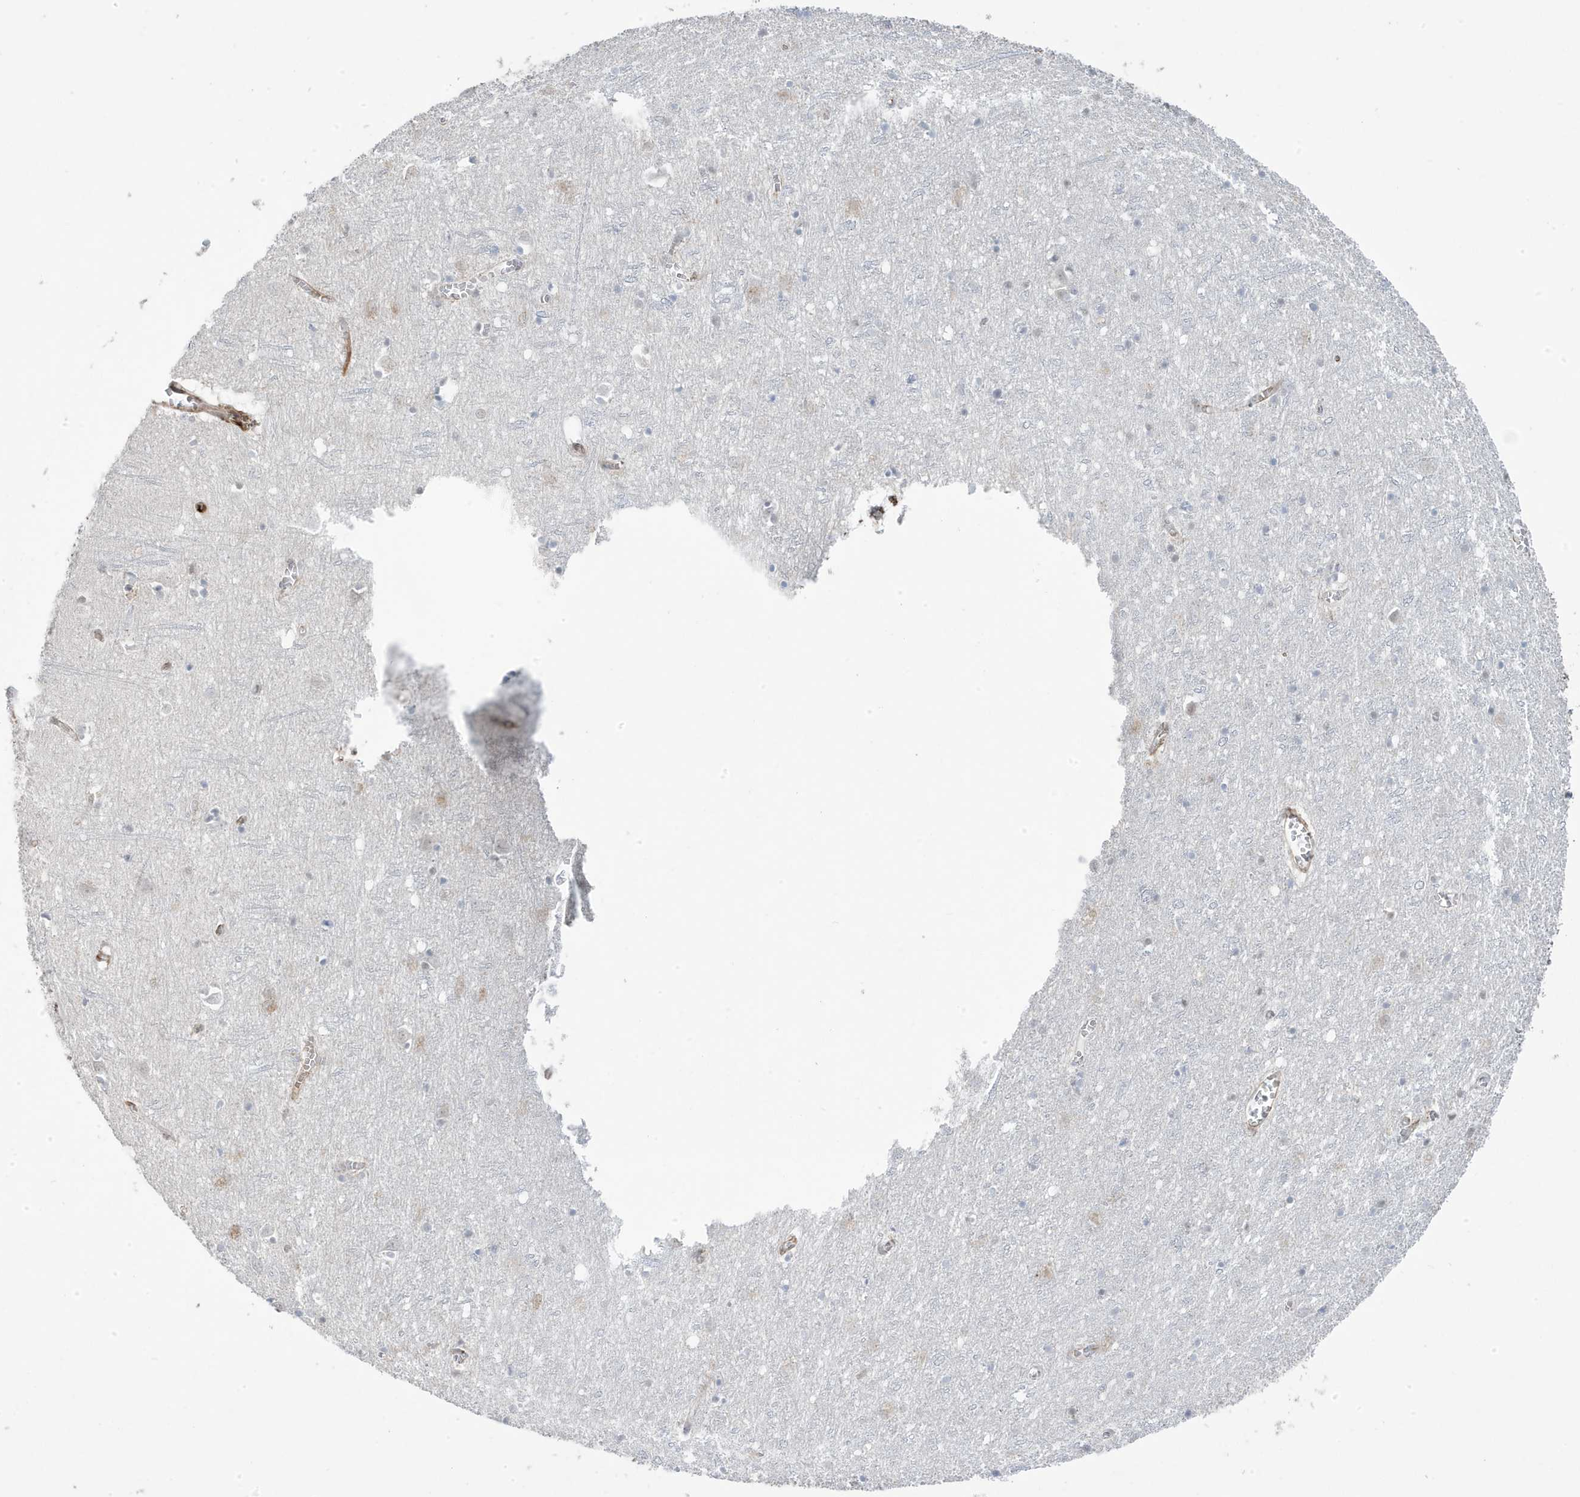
{"staining": {"intensity": "moderate", "quantity": ">75%", "location": "cytoplasmic/membranous"}, "tissue": "cerebral cortex", "cell_type": "Endothelial cells", "image_type": "normal", "snomed": [{"axis": "morphology", "description": "Normal tissue, NOS"}, {"axis": "topography", "description": "Cerebral cortex"}], "caption": "Protein analysis of benign cerebral cortex exhibits moderate cytoplasmic/membranous staining in about >75% of endothelial cells. (brown staining indicates protein expression, while blue staining denotes nuclei).", "gene": "ADAMTSL3", "patient": {"sex": "female", "age": 64}}